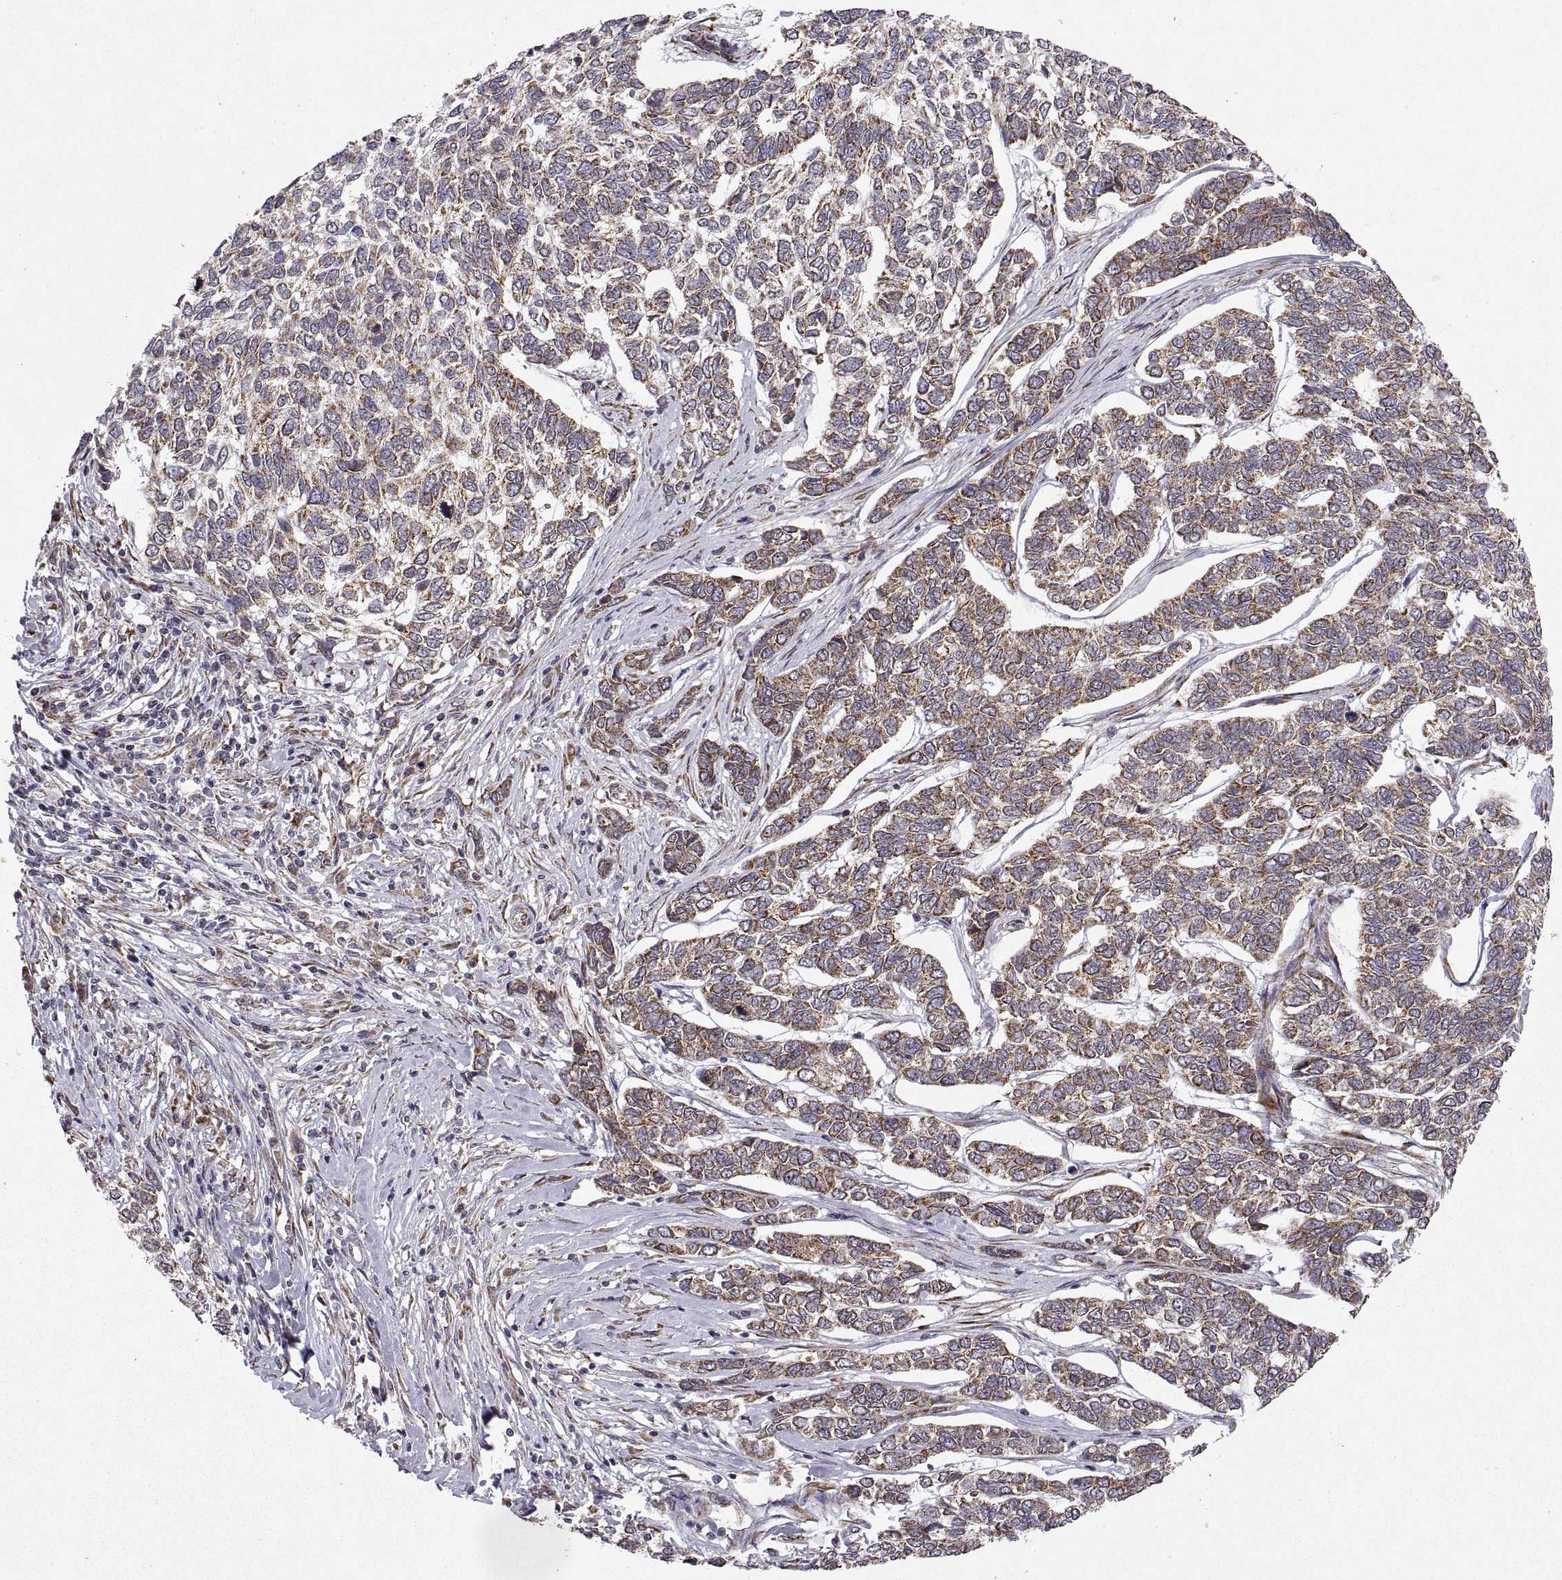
{"staining": {"intensity": "weak", "quantity": ">75%", "location": "cytoplasmic/membranous"}, "tissue": "skin cancer", "cell_type": "Tumor cells", "image_type": "cancer", "snomed": [{"axis": "morphology", "description": "Basal cell carcinoma"}, {"axis": "topography", "description": "Skin"}], "caption": "Immunohistochemistry (IHC) (DAB (3,3'-diaminobenzidine)) staining of skin basal cell carcinoma exhibits weak cytoplasmic/membranous protein positivity in approximately >75% of tumor cells.", "gene": "MANBAL", "patient": {"sex": "female", "age": 65}}